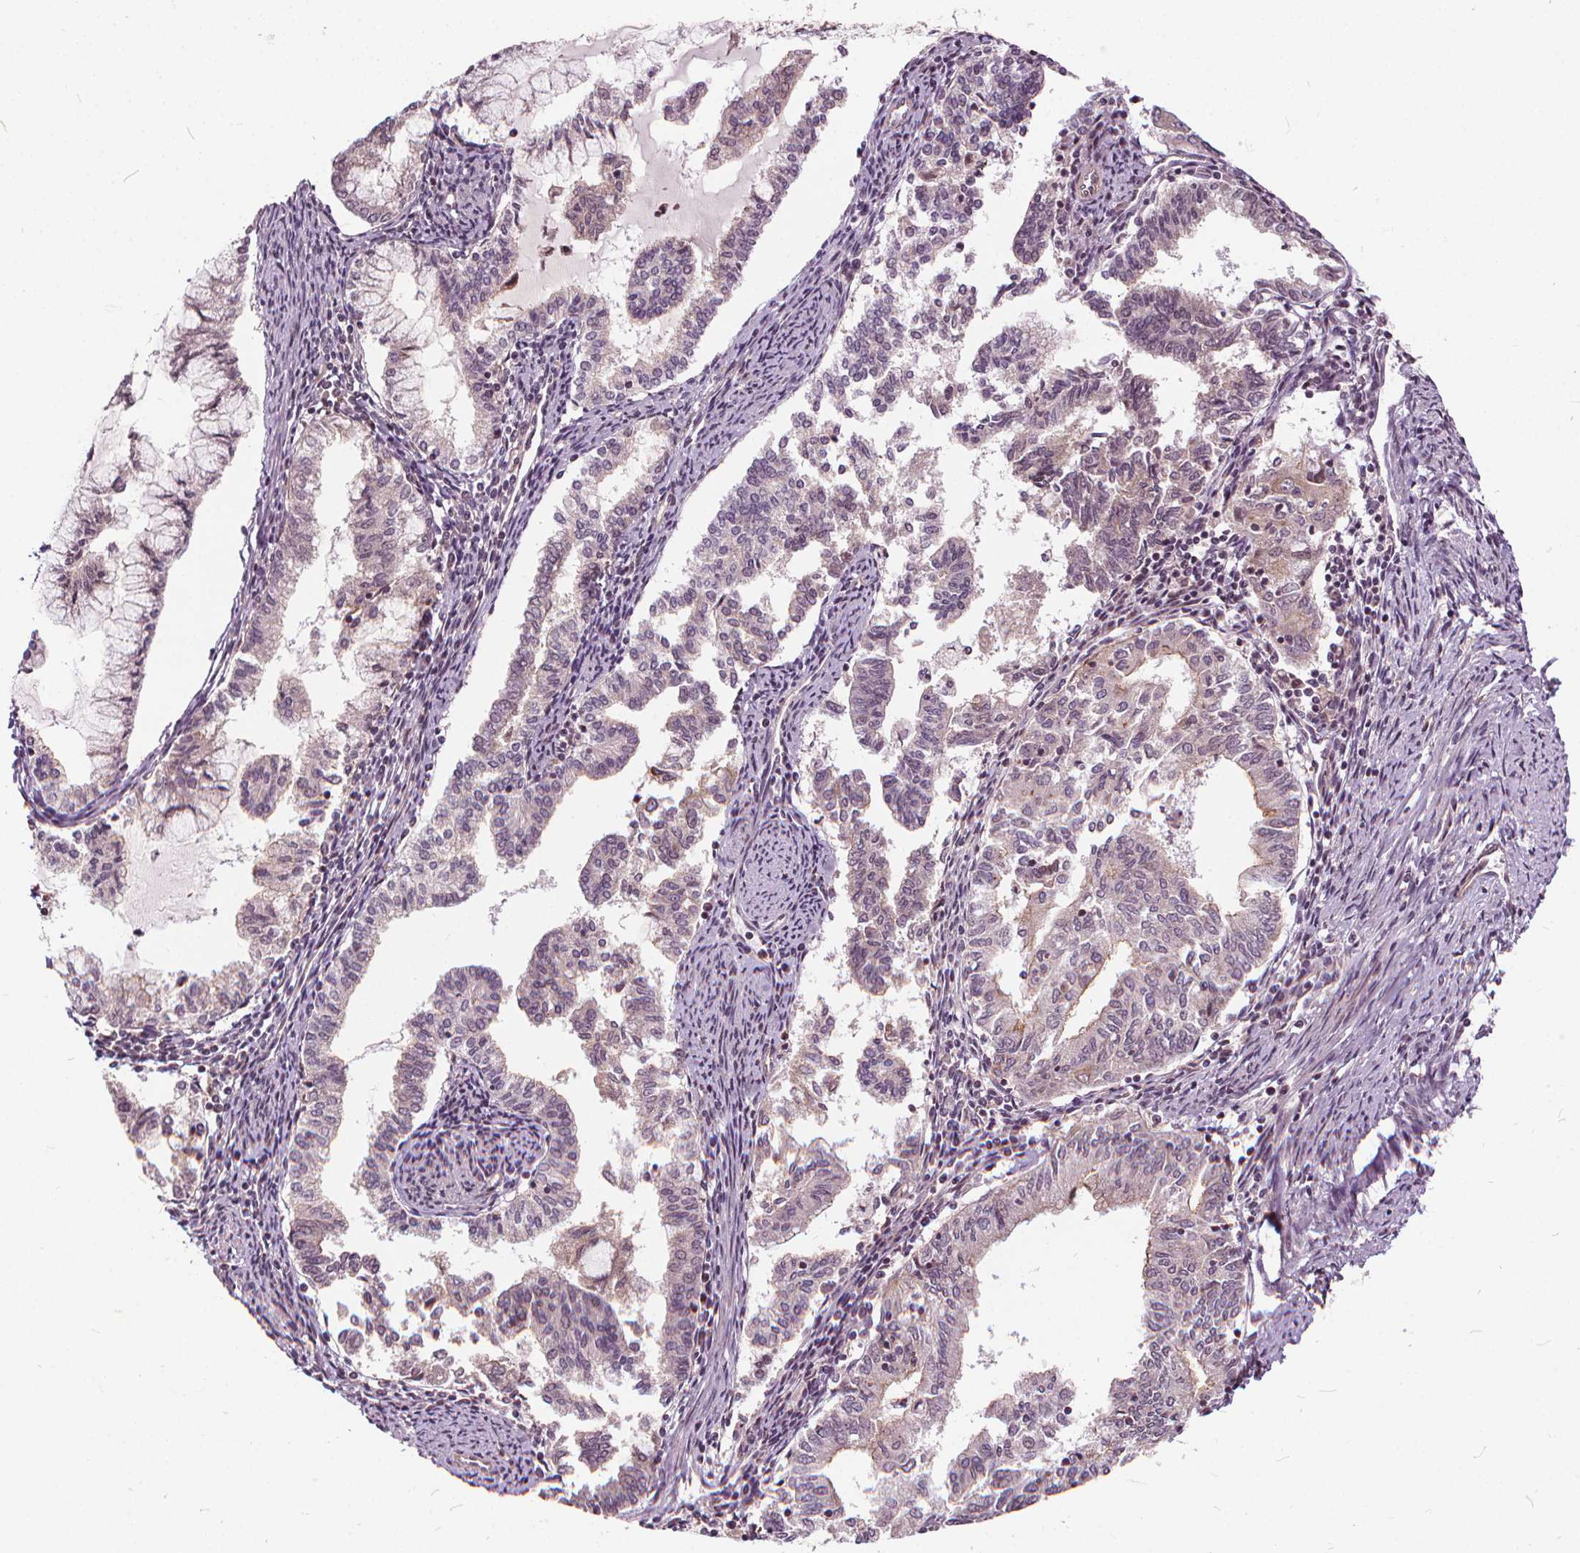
{"staining": {"intensity": "negative", "quantity": "none", "location": "none"}, "tissue": "endometrial cancer", "cell_type": "Tumor cells", "image_type": "cancer", "snomed": [{"axis": "morphology", "description": "Adenocarcinoma, NOS"}, {"axis": "topography", "description": "Endometrium"}], "caption": "The histopathology image shows no significant staining in tumor cells of endometrial cancer (adenocarcinoma). (DAB IHC, high magnification).", "gene": "INPP5E", "patient": {"sex": "female", "age": 79}}